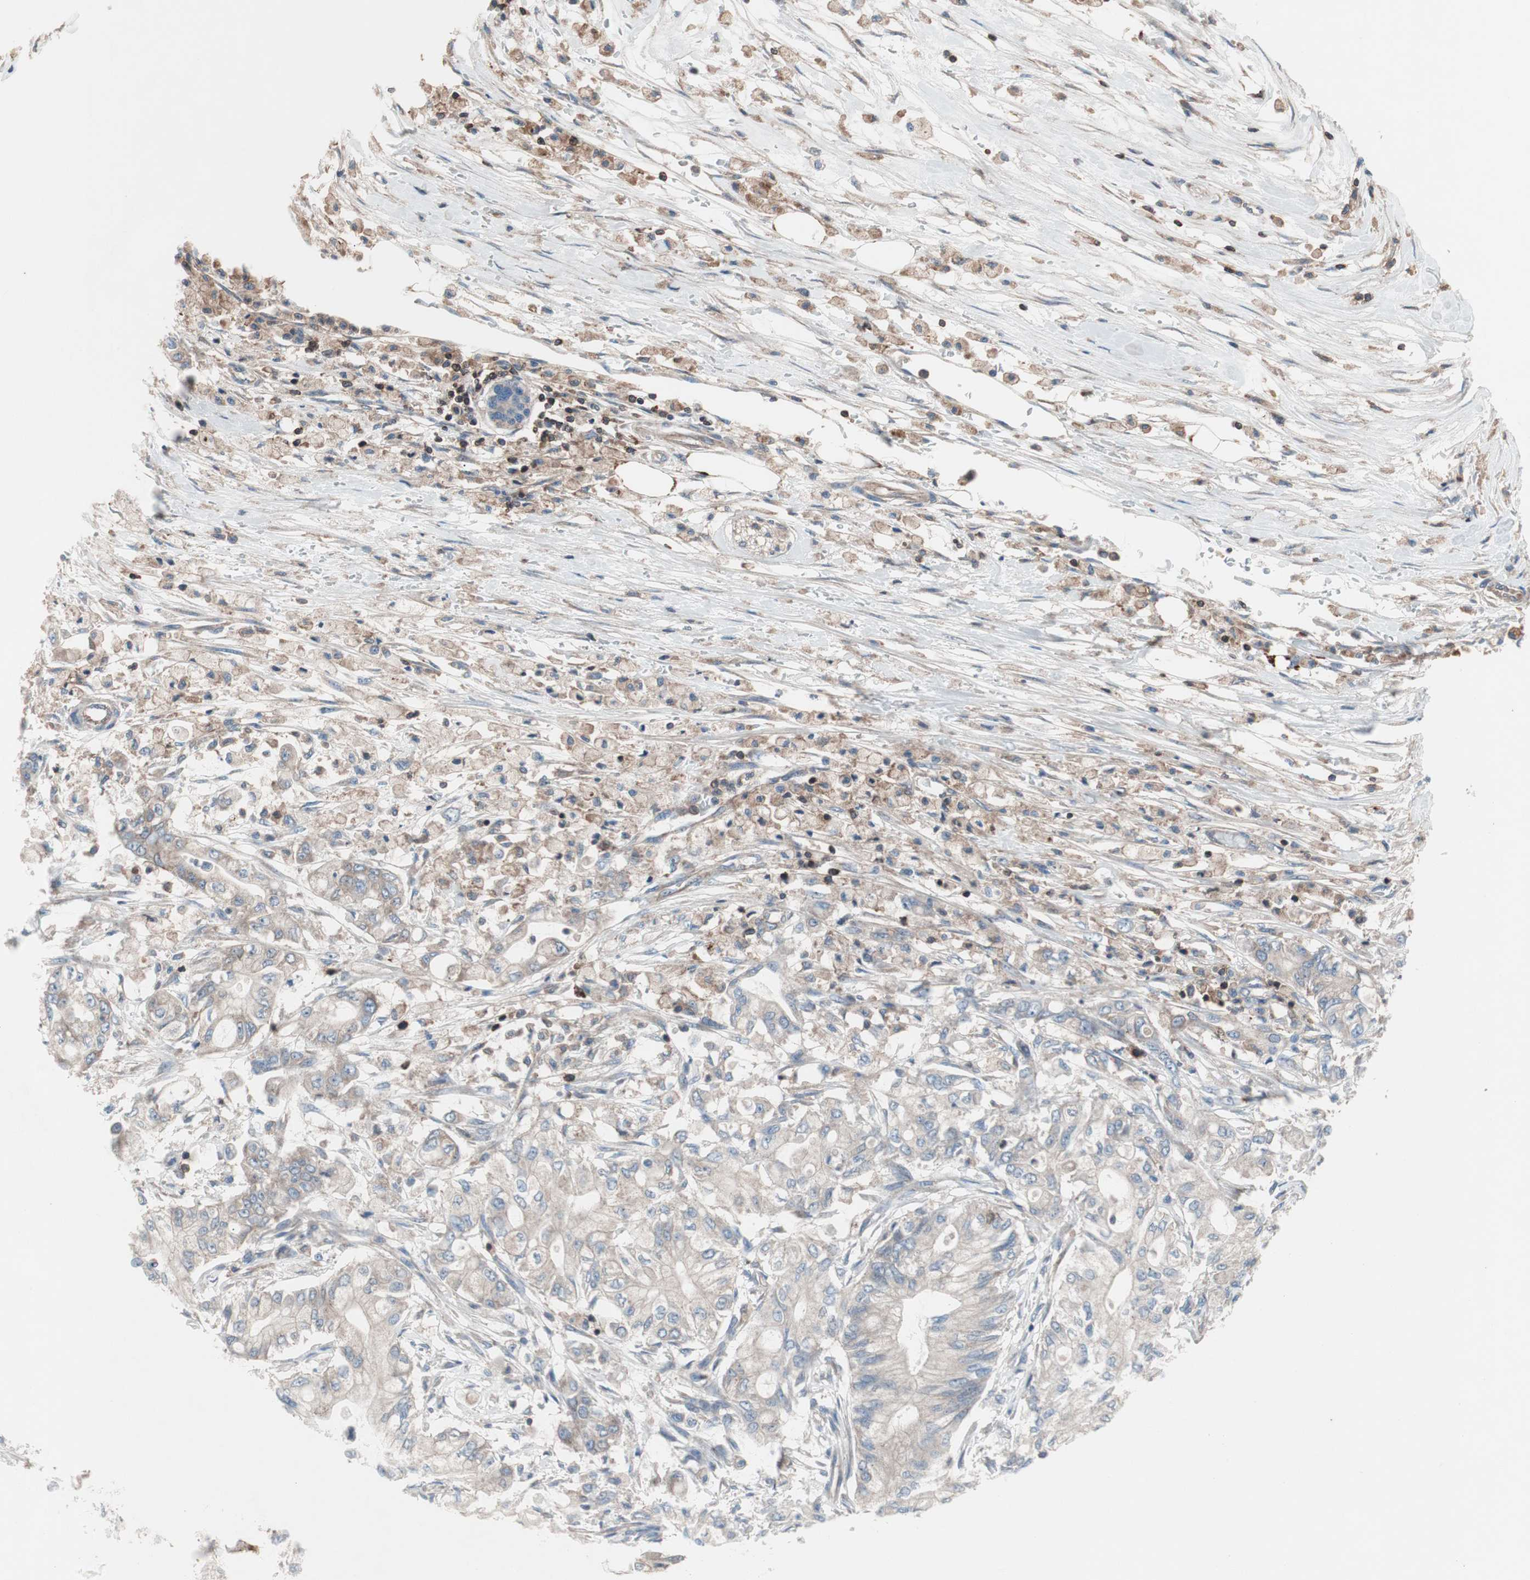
{"staining": {"intensity": "weak", "quantity": ">75%", "location": "cytoplasmic/membranous"}, "tissue": "pancreatic cancer", "cell_type": "Tumor cells", "image_type": "cancer", "snomed": [{"axis": "morphology", "description": "Adenocarcinoma, NOS"}, {"axis": "topography", "description": "Pancreas"}], "caption": "Protein expression analysis of pancreatic adenocarcinoma displays weak cytoplasmic/membranous positivity in about >75% of tumor cells.", "gene": "PIK3R1", "patient": {"sex": "male", "age": 70}}